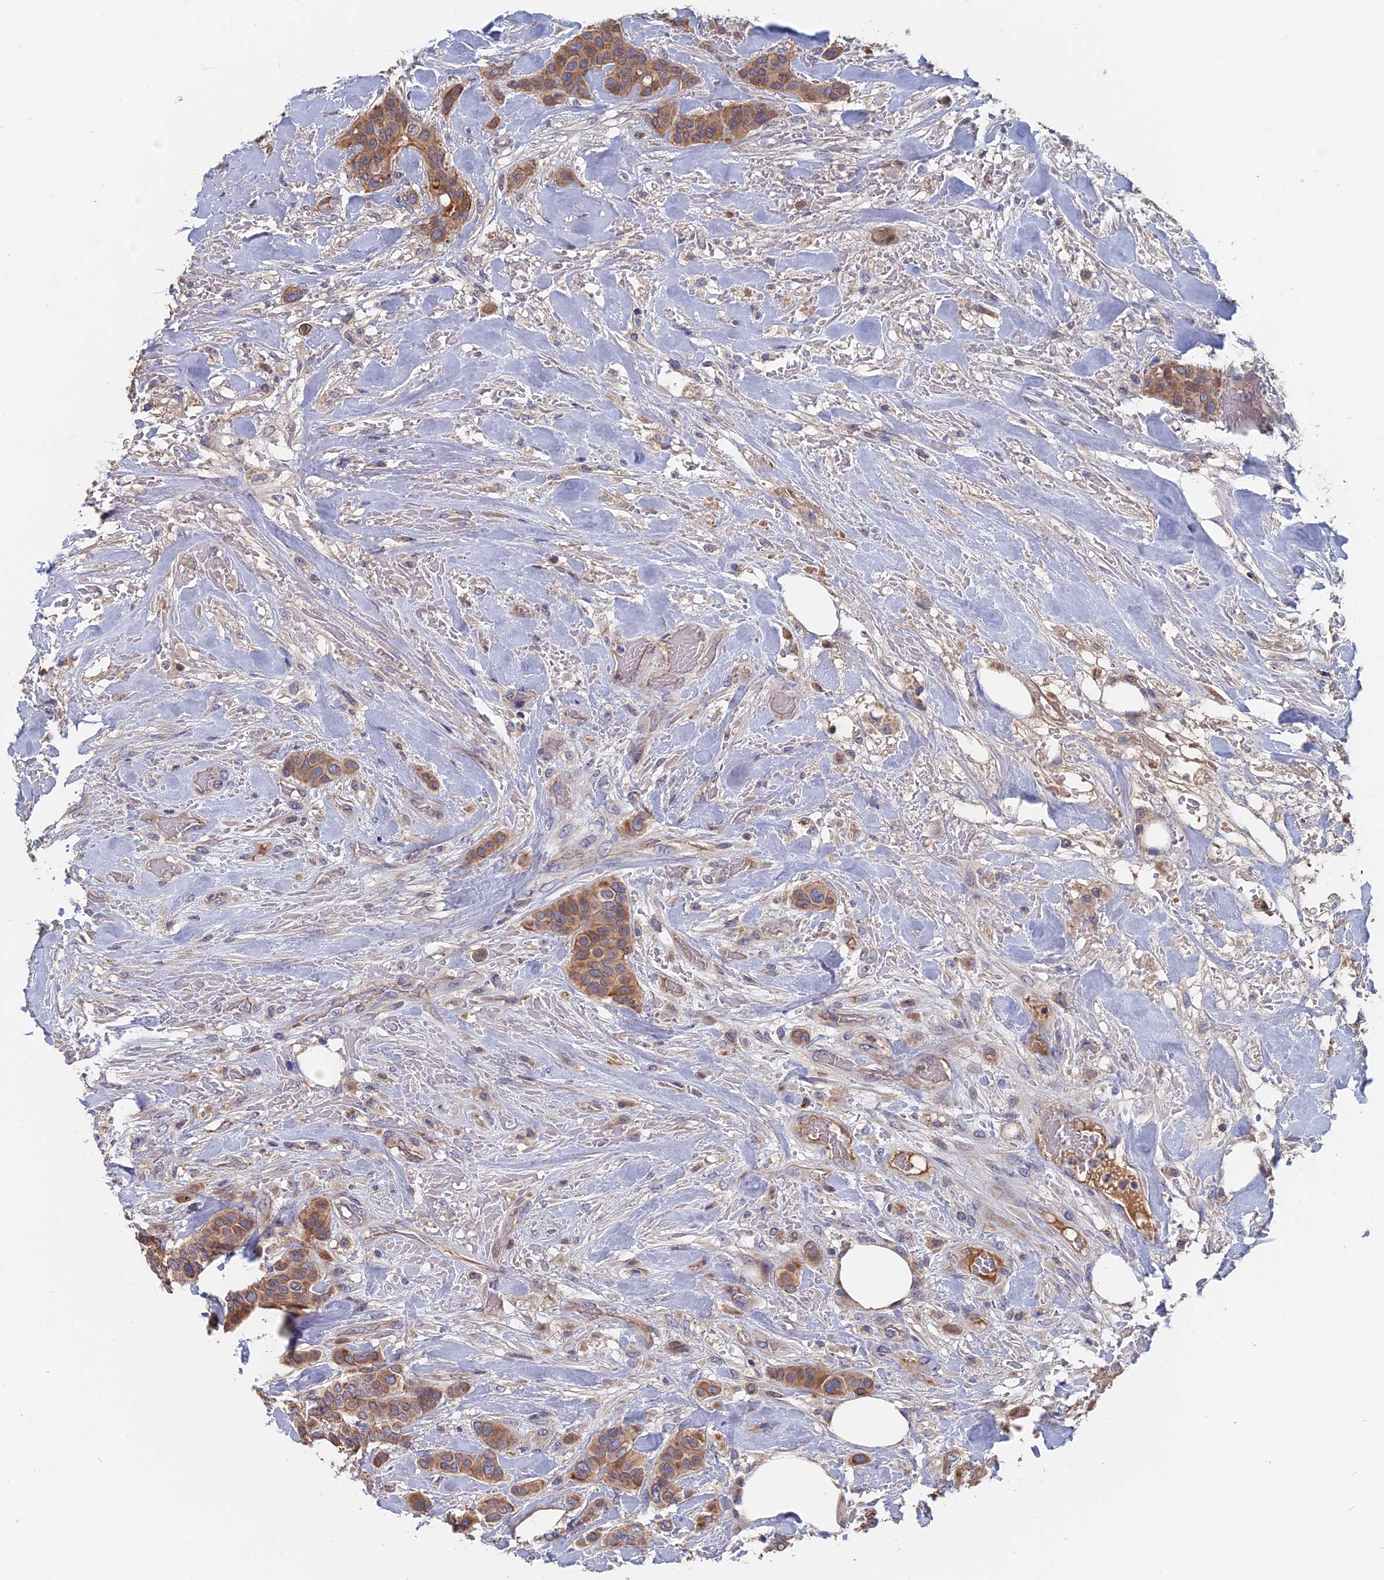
{"staining": {"intensity": "moderate", "quantity": ">75%", "location": "cytoplasmic/membranous"}, "tissue": "breast cancer", "cell_type": "Tumor cells", "image_type": "cancer", "snomed": [{"axis": "morphology", "description": "Lobular carcinoma"}, {"axis": "topography", "description": "Breast"}], "caption": "Approximately >75% of tumor cells in breast lobular carcinoma demonstrate moderate cytoplasmic/membranous protein positivity as visualized by brown immunohistochemical staining.", "gene": "SLC33A1", "patient": {"sex": "female", "age": 51}}